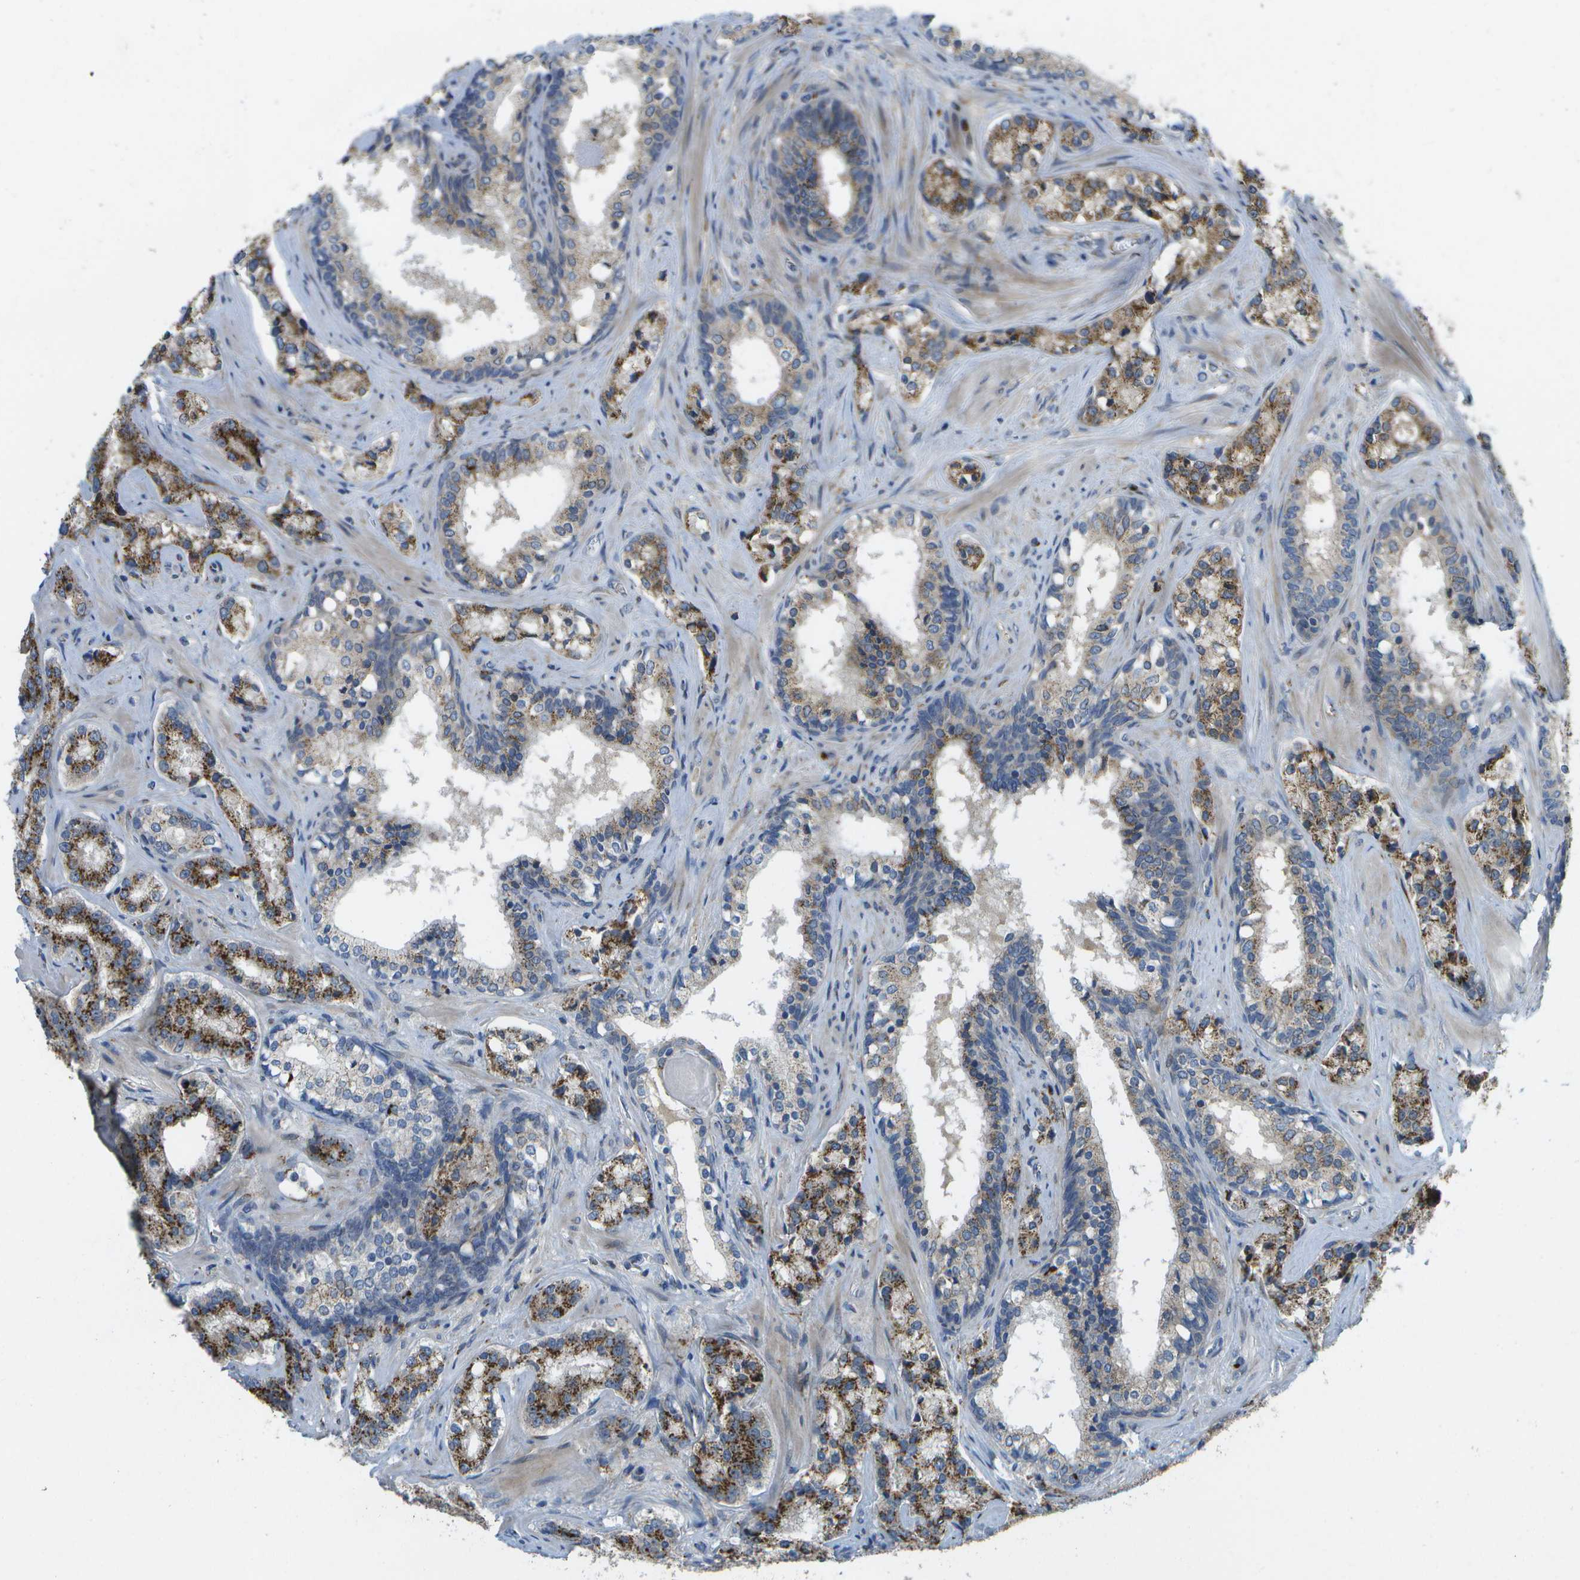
{"staining": {"intensity": "strong", "quantity": ">75%", "location": "cytoplasmic/membranous"}, "tissue": "prostate cancer", "cell_type": "Tumor cells", "image_type": "cancer", "snomed": [{"axis": "morphology", "description": "Adenocarcinoma, High grade"}, {"axis": "topography", "description": "Prostate"}], "caption": "The histopathology image displays immunohistochemical staining of prostate cancer. There is strong cytoplasmic/membranous expression is identified in about >75% of tumor cells. (IHC, brightfield microscopy, high magnification).", "gene": "QSOX2", "patient": {"sex": "male", "age": 60}}